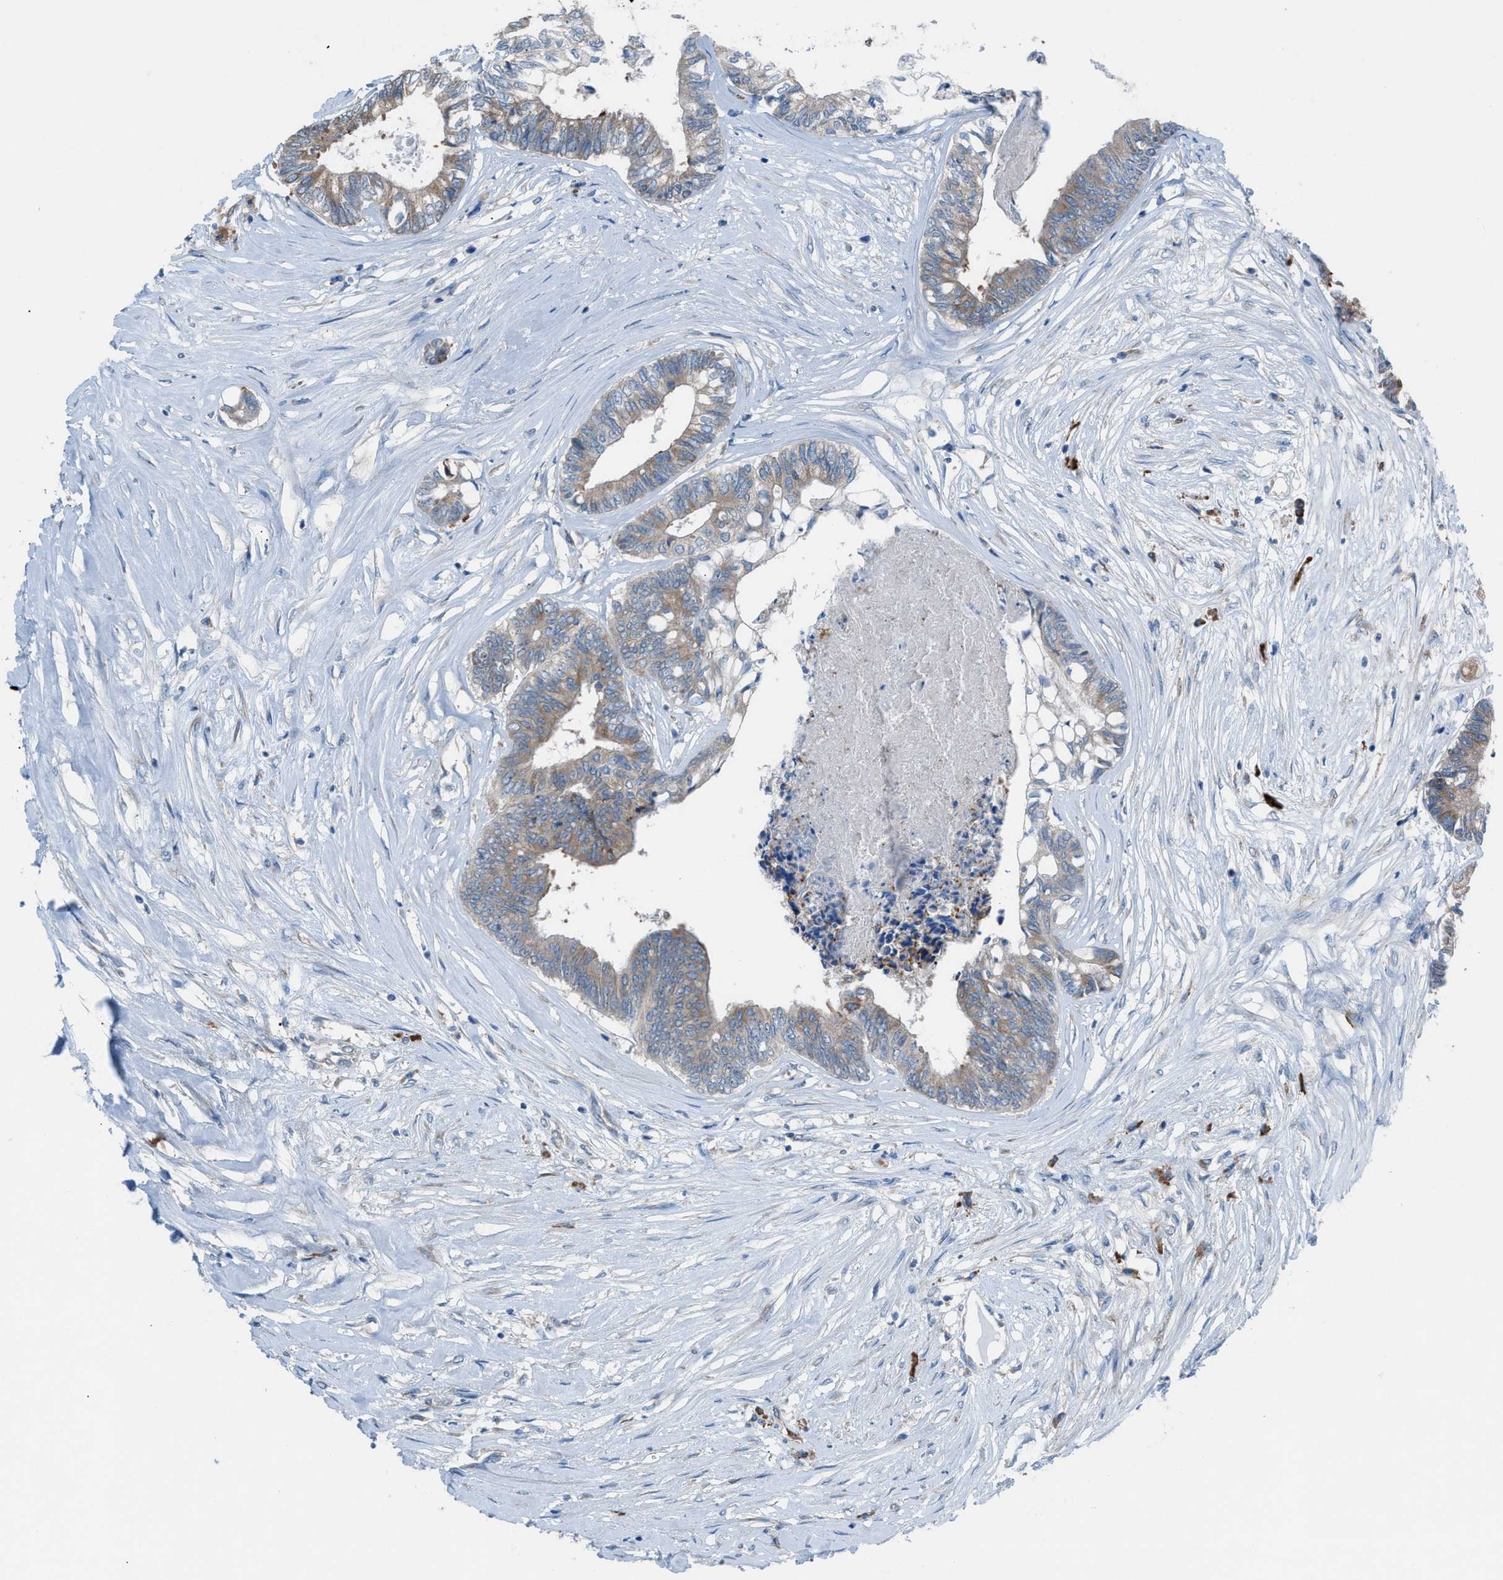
{"staining": {"intensity": "weak", "quantity": ">75%", "location": "cytoplasmic/membranous"}, "tissue": "colorectal cancer", "cell_type": "Tumor cells", "image_type": "cancer", "snomed": [{"axis": "morphology", "description": "Adenocarcinoma, NOS"}, {"axis": "topography", "description": "Rectum"}], "caption": "This is a histology image of immunohistochemistry (IHC) staining of colorectal cancer (adenocarcinoma), which shows weak expression in the cytoplasmic/membranous of tumor cells.", "gene": "HEG1", "patient": {"sex": "male", "age": 63}}